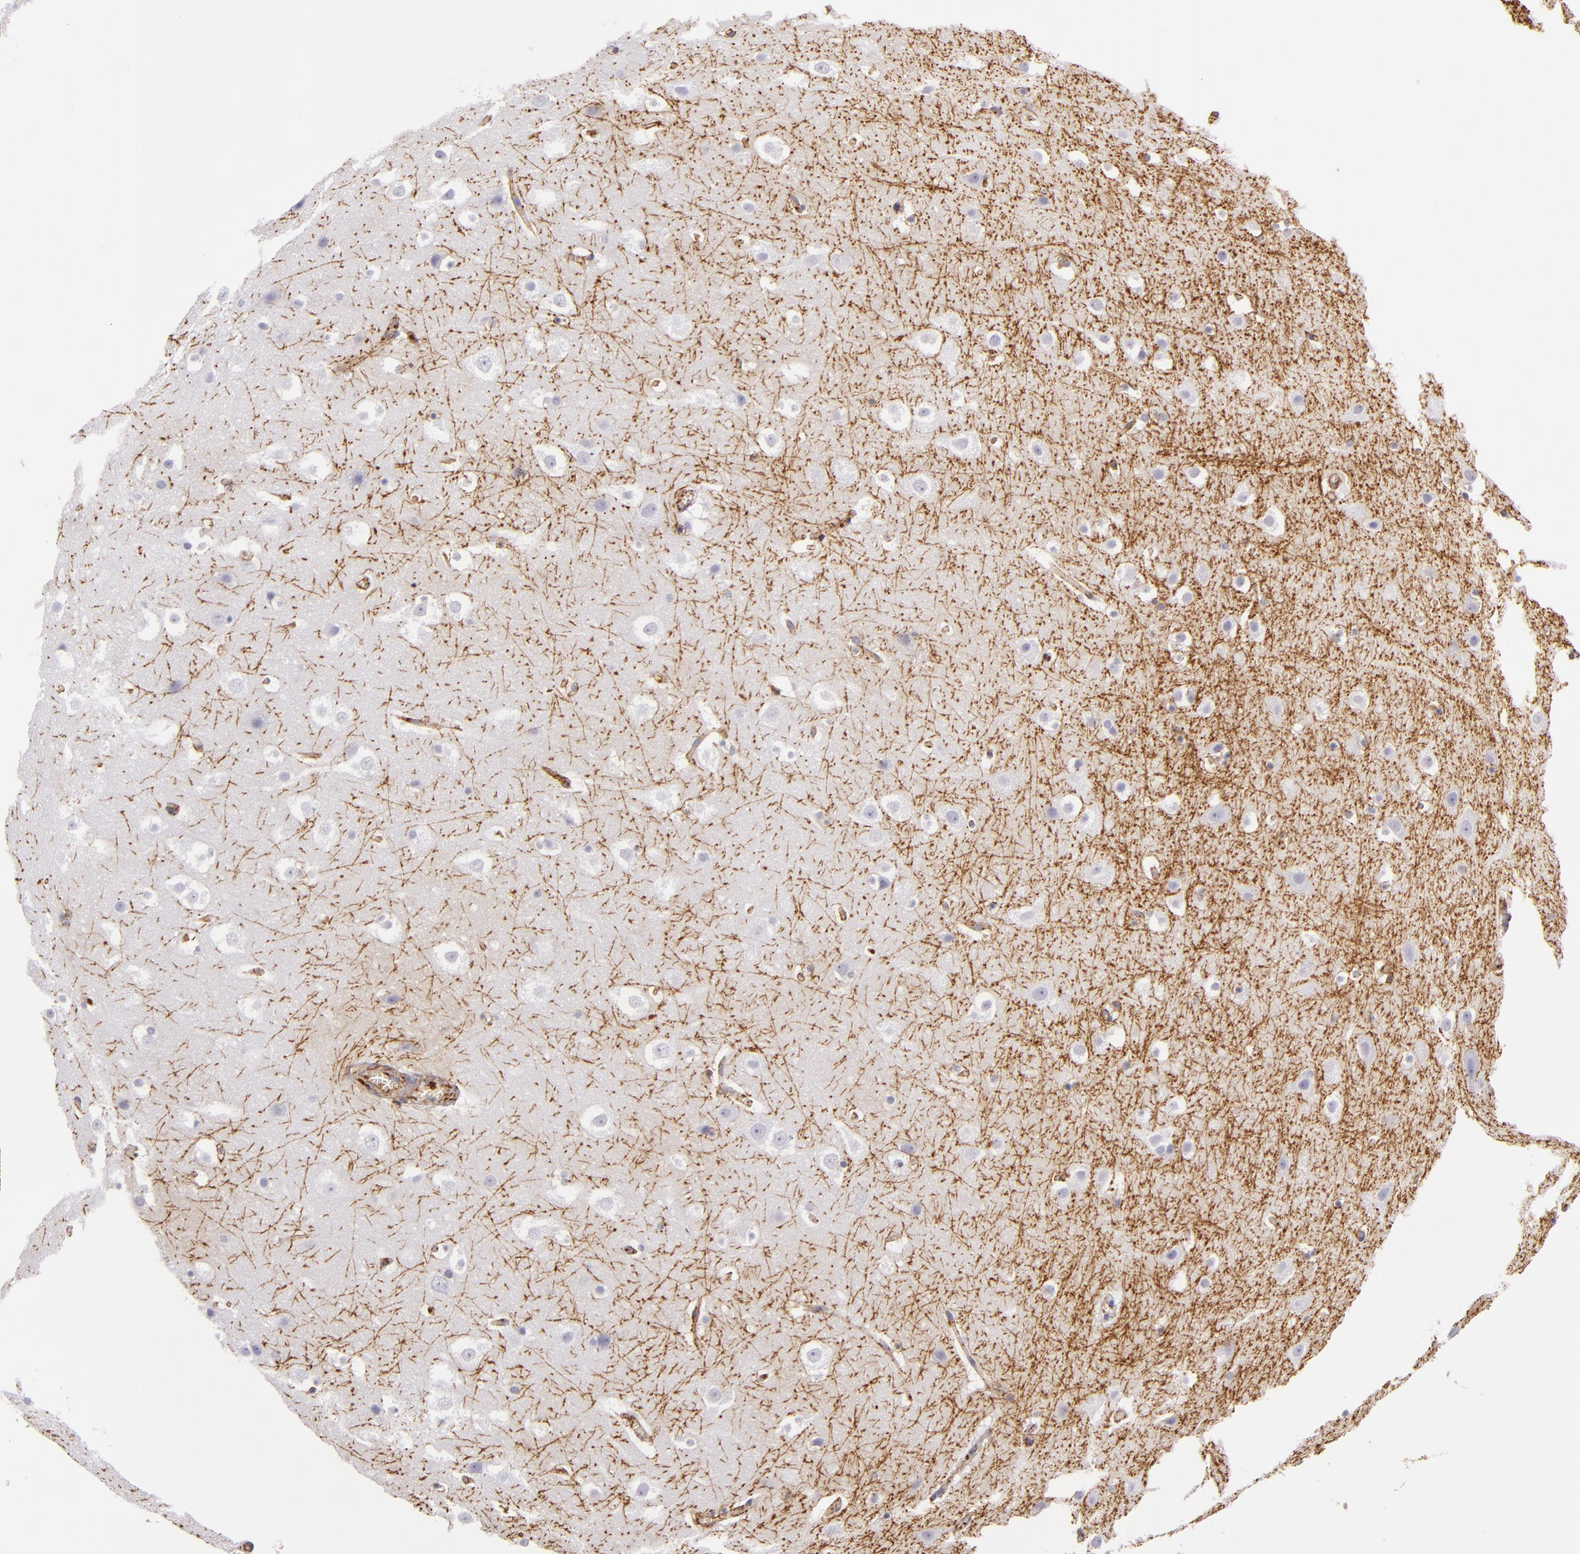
{"staining": {"intensity": "moderate", "quantity": "<25%", "location": "cytoplasmic/membranous"}, "tissue": "hippocampus", "cell_type": "Glial cells", "image_type": "normal", "snomed": [{"axis": "morphology", "description": "Normal tissue, NOS"}, {"axis": "topography", "description": "Hippocampus"}], "caption": "Glial cells show low levels of moderate cytoplasmic/membranous expression in about <25% of cells in normal hippocampus. The staining was performed using DAB, with brown indicating positive protein expression. Nuclei are stained blue with hematoxylin.", "gene": "CD9", "patient": {"sex": "male", "age": 45}}